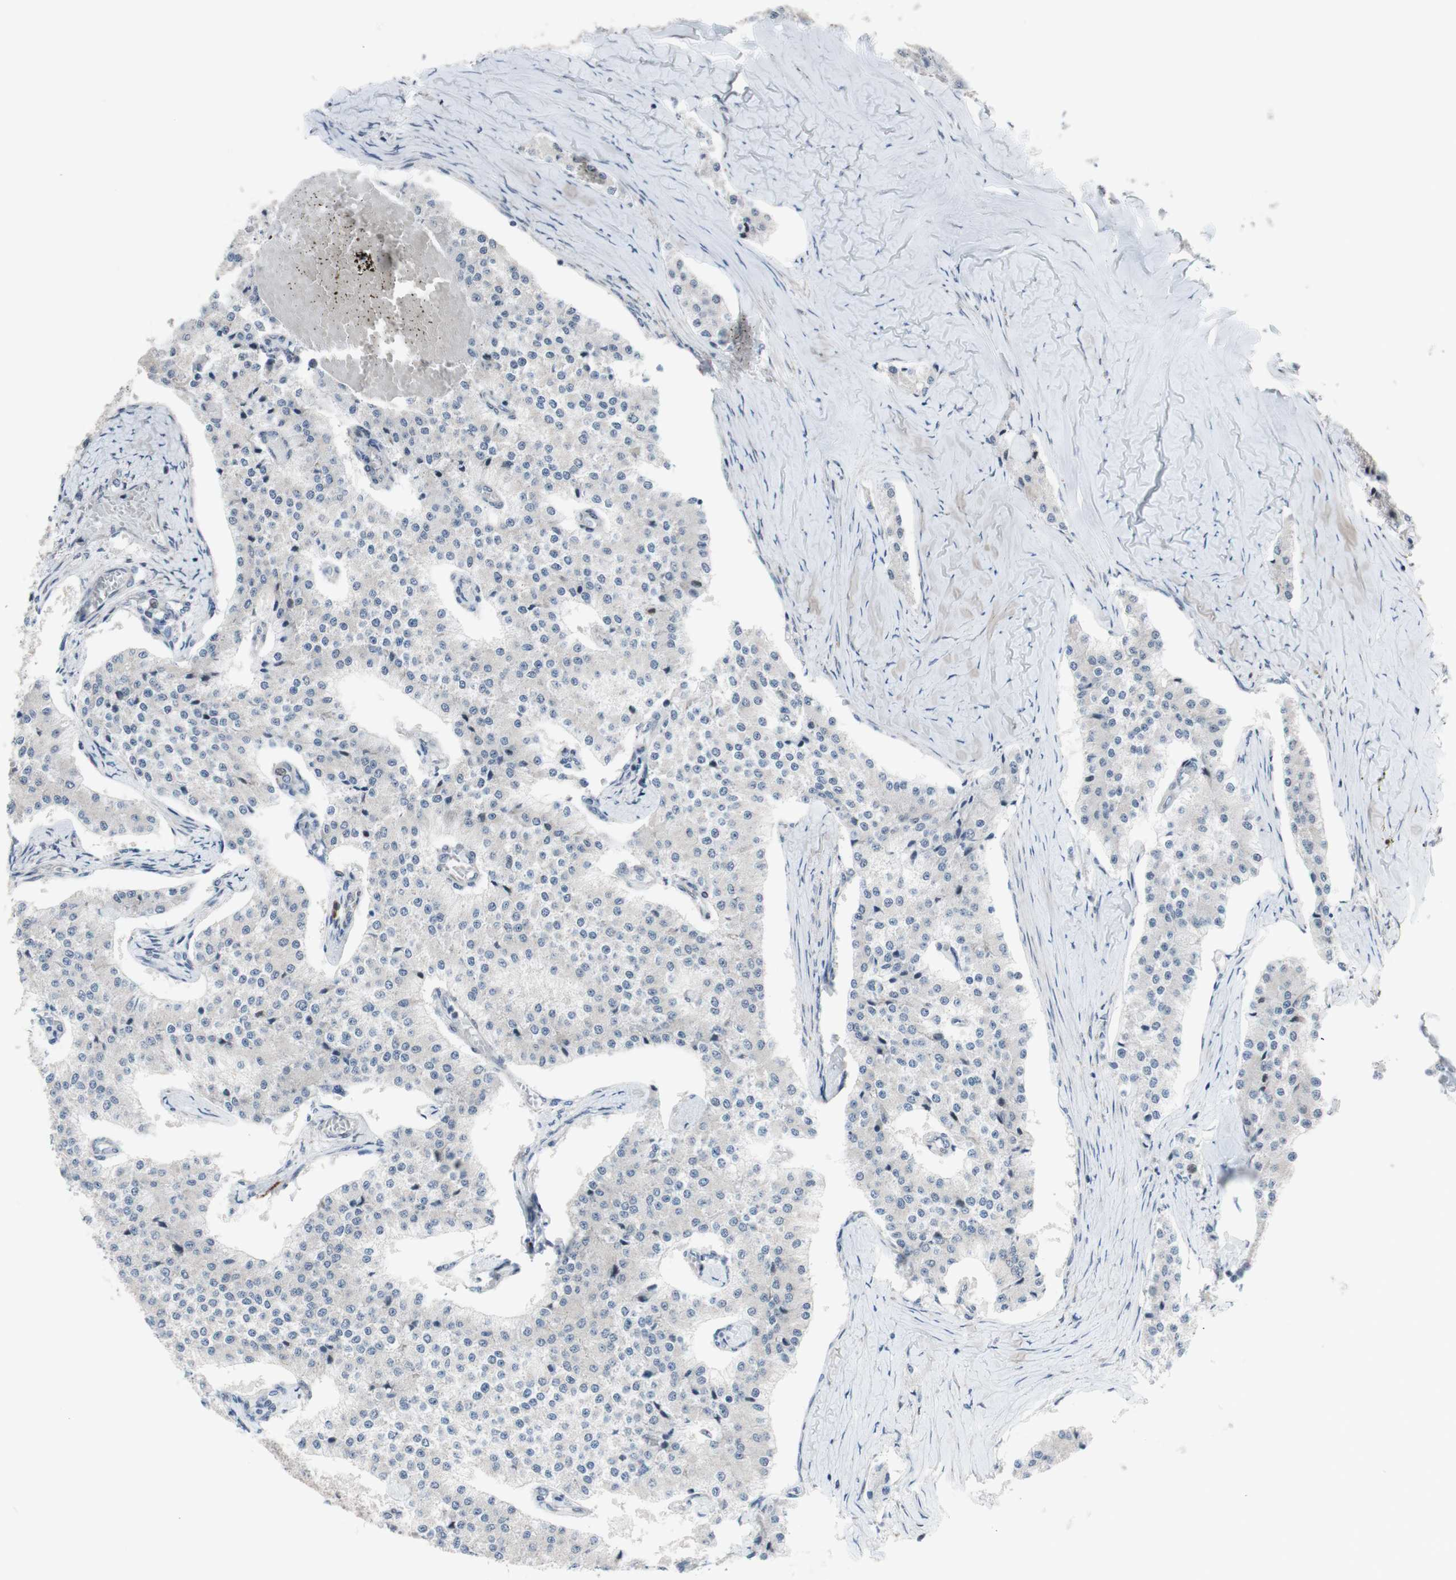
{"staining": {"intensity": "negative", "quantity": "none", "location": "none"}, "tissue": "carcinoid", "cell_type": "Tumor cells", "image_type": "cancer", "snomed": [{"axis": "morphology", "description": "Carcinoid, malignant, NOS"}, {"axis": "topography", "description": "Colon"}], "caption": "This is an immunohistochemistry image of human malignant carcinoid. There is no staining in tumor cells.", "gene": "PHTF2", "patient": {"sex": "female", "age": 52}}